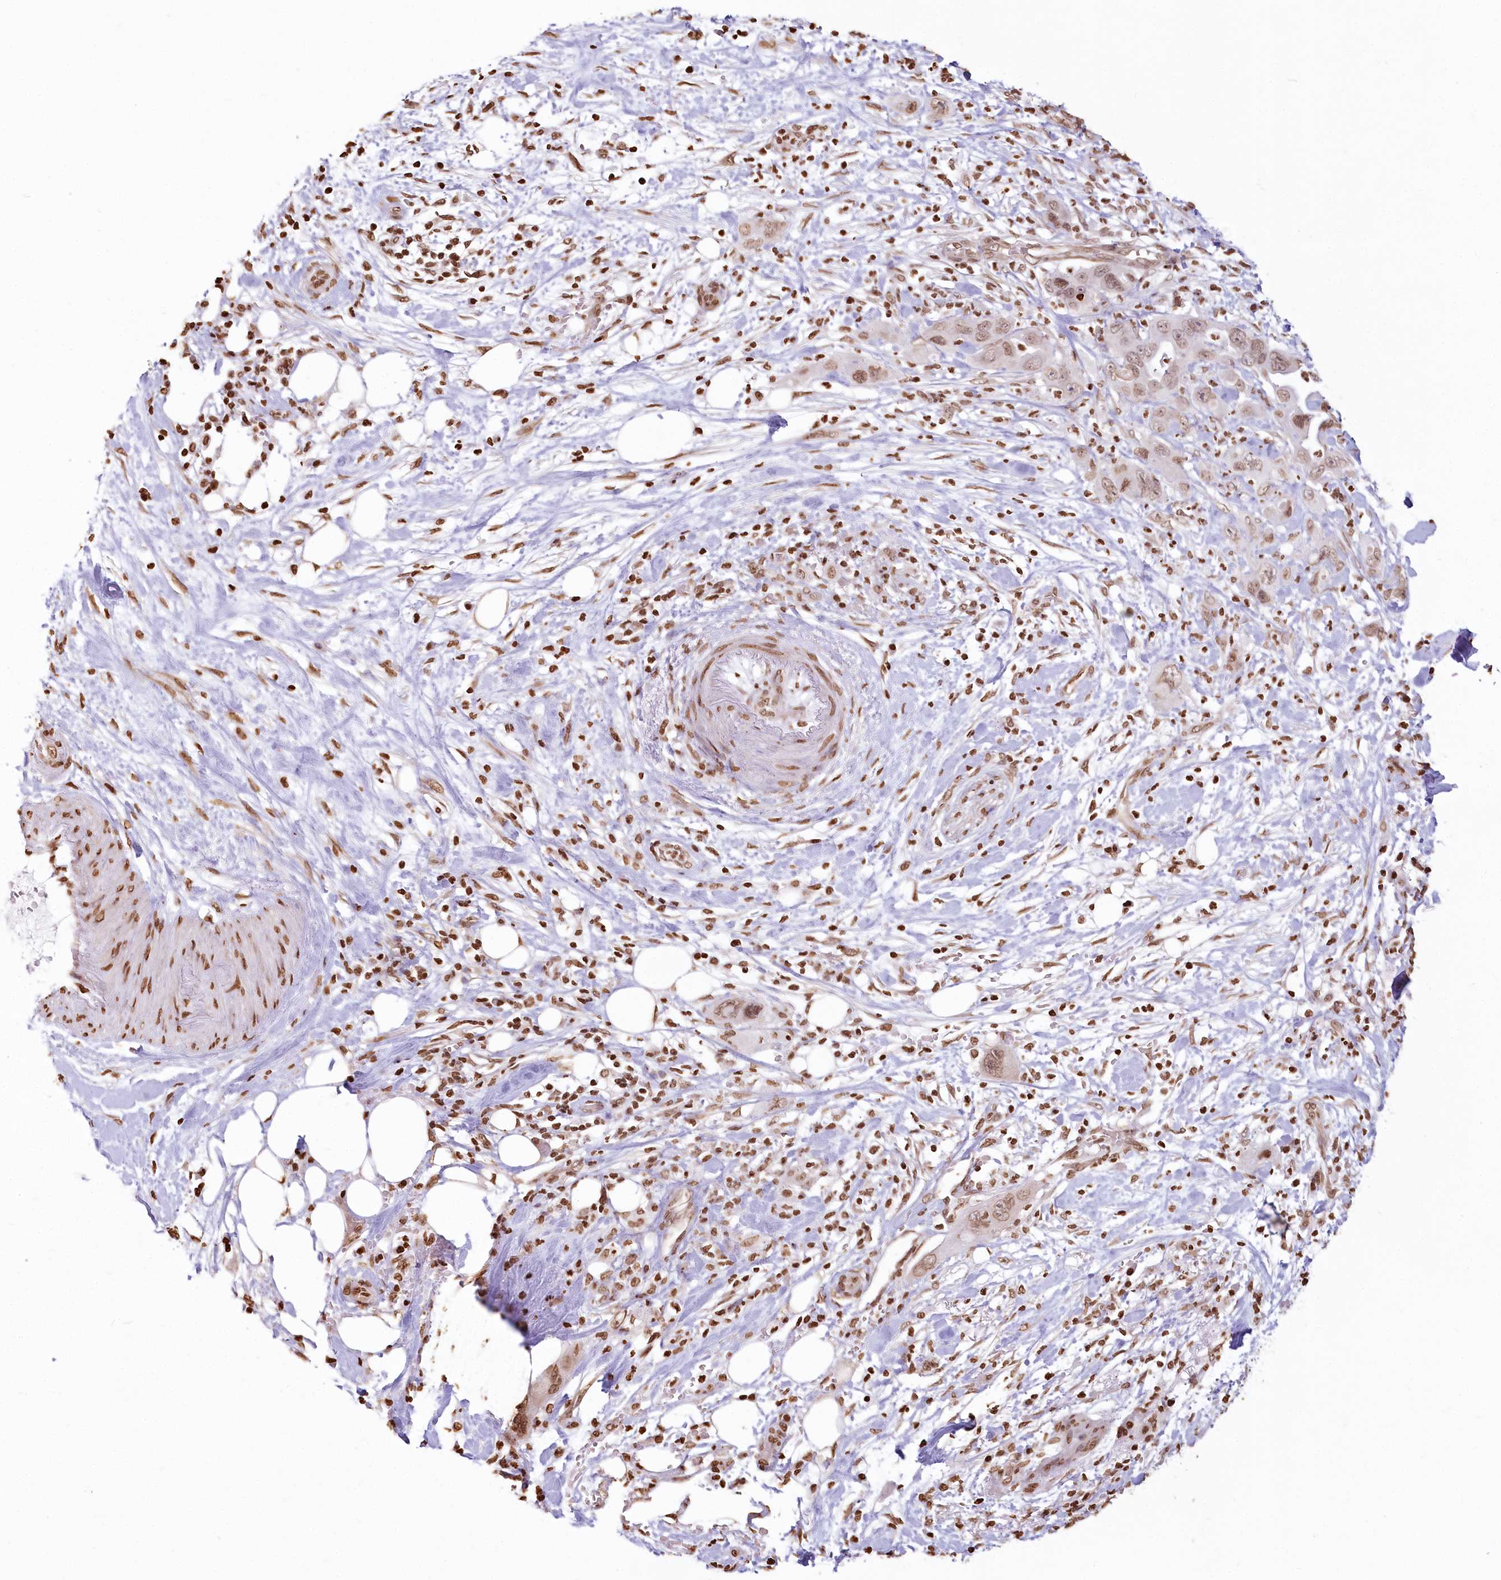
{"staining": {"intensity": "moderate", "quantity": ">75%", "location": "nuclear"}, "tissue": "pancreatic cancer", "cell_type": "Tumor cells", "image_type": "cancer", "snomed": [{"axis": "morphology", "description": "Adenocarcinoma, NOS"}, {"axis": "topography", "description": "Pancreas"}], "caption": "About >75% of tumor cells in human pancreatic cancer display moderate nuclear protein staining as visualized by brown immunohistochemical staining.", "gene": "FAM13A", "patient": {"sex": "female", "age": 71}}